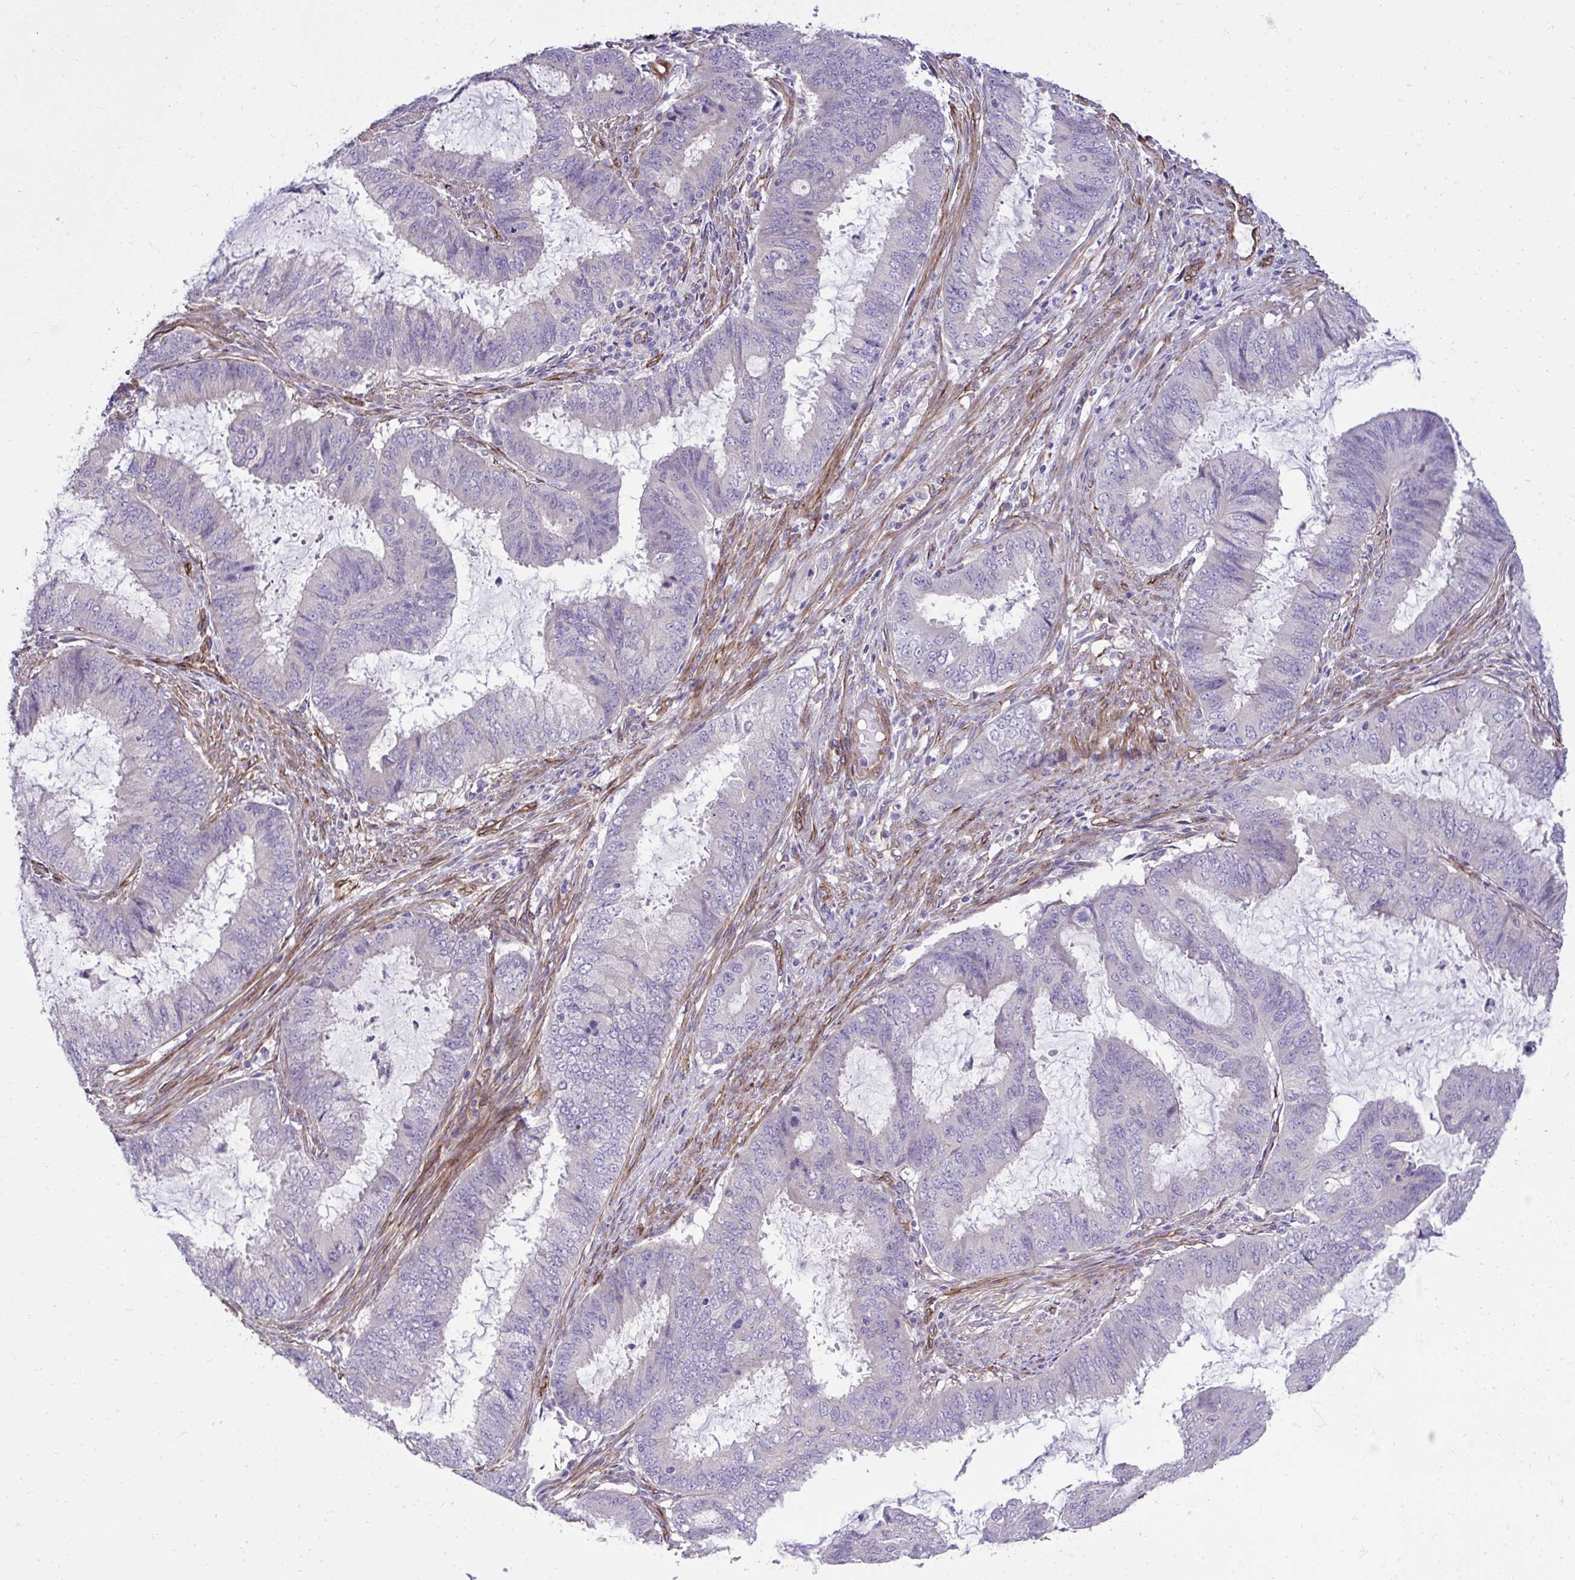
{"staining": {"intensity": "negative", "quantity": "none", "location": "none"}, "tissue": "endometrial cancer", "cell_type": "Tumor cells", "image_type": "cancer", "snomed": [{"axis": "morphology", "description": "Adenocarcinoma, NOS"}, {"axis": "topography", "description": "Endometrium"}], "caption": "IHC of endometrial cancer (adenocarcinoma) exhibits no staining in tumor cells.", "gene": "TRIM52", "patient": {"sex": "female", "age": 51}}